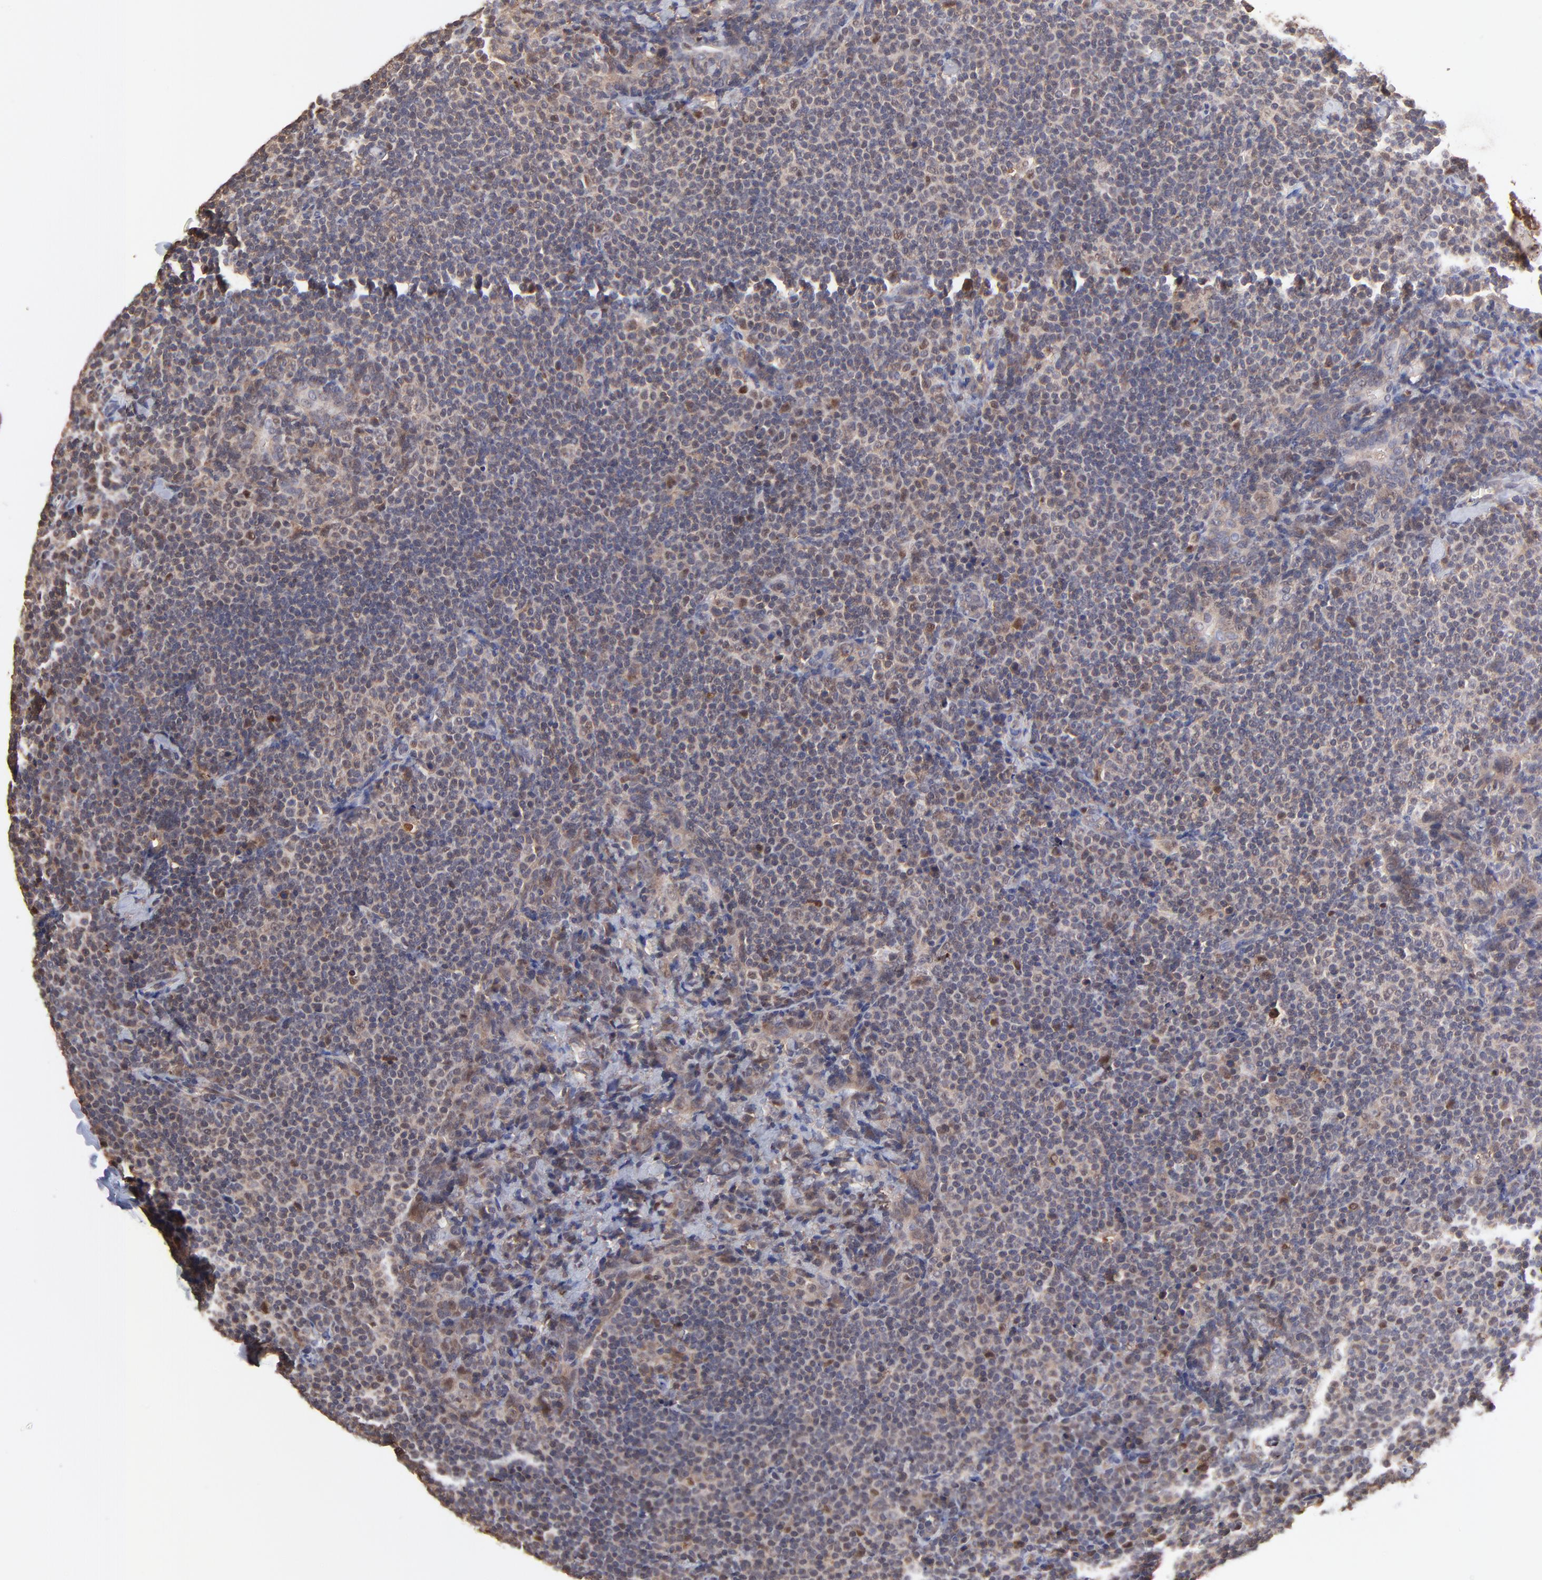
{"staining": {"intensity": "weak", "quantity": ">75%", "location": "cytoplasmic/membranous"}, "tissue": "lymph node", "cell_type": "Germinal center cells", "image_type": "normal", "snomed": [{"axis": "morphology", "description": "Normal tissue, NOS"}, {"axis": "morphology", "description": "Uncertain malignant potential"}, {"axis": "topography", "description": "Lymph node"}, {"axis": "topography", "description": "Salivary gland, NOS"}], "caption": "Unremarkable lymph node displays weak cytoplasmic/membranous expression in about >75% of germinal center cells, visualized by immunohistochemistry. The protein of interest is shown in brown color, while the nuclei are stained blue.", "gene": "PSMA6", "patient": {"sex": "female", "age": 51}}